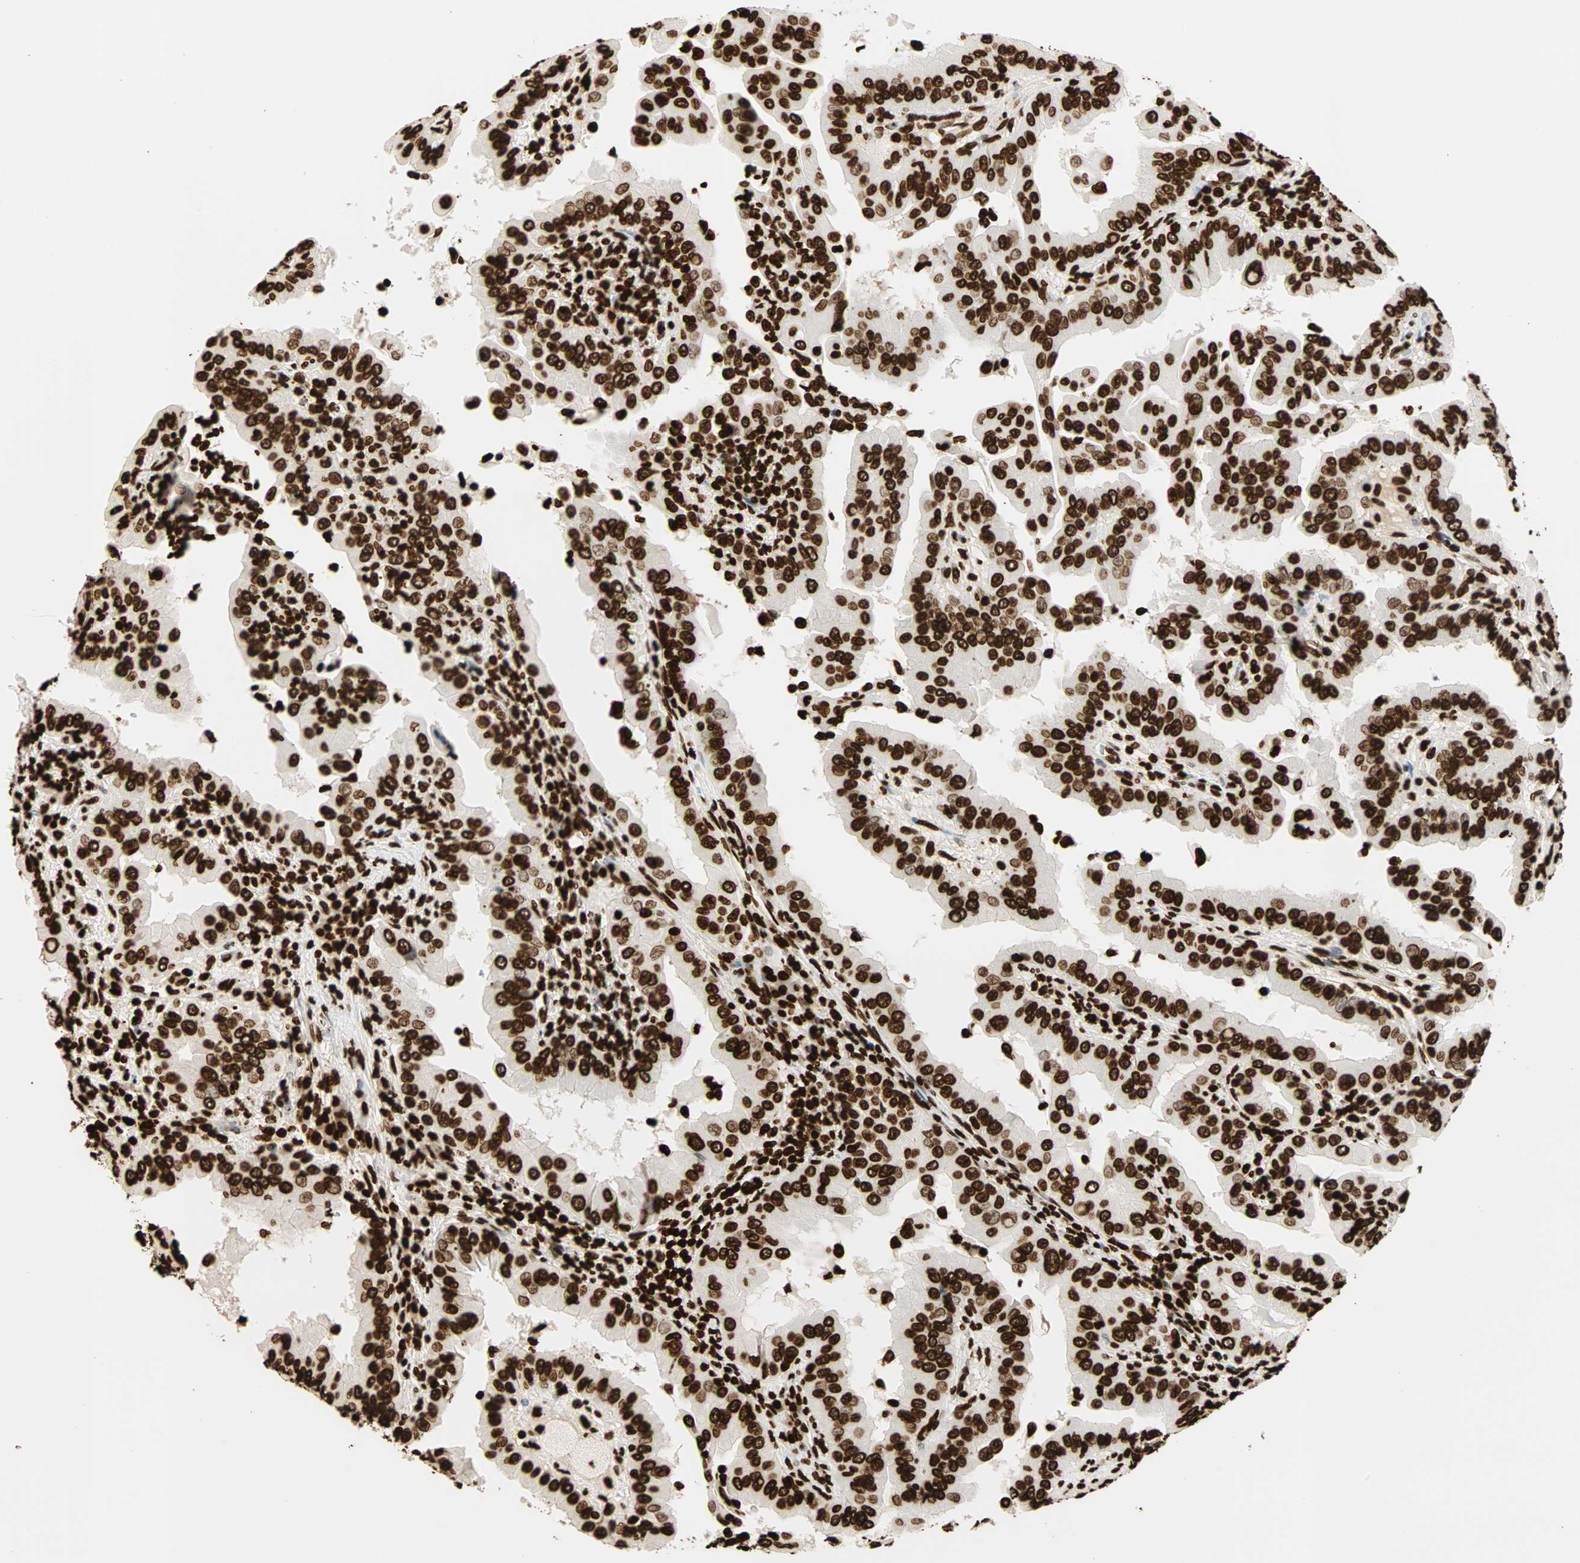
{"staining": {"intensity": "strong", "quantity": ">75%", "location": "nuclear"}, "tissue": "thyroid cancer", "cell_type": "Tumor cells", "image_type": "cancer", "snomed": [{"axis": "morphology", "description": "Papillary adenocarcinoma, NOS"}, {"axis": "topography", "description": "Thyroid gland"}], "caption": "Papillary adenocarcinoma (thyroid) tissue displays strong nuclear staining in about >75% of tumor cells", "gene": "GLI2", "patient": {"sex": "male", "age": 33}}